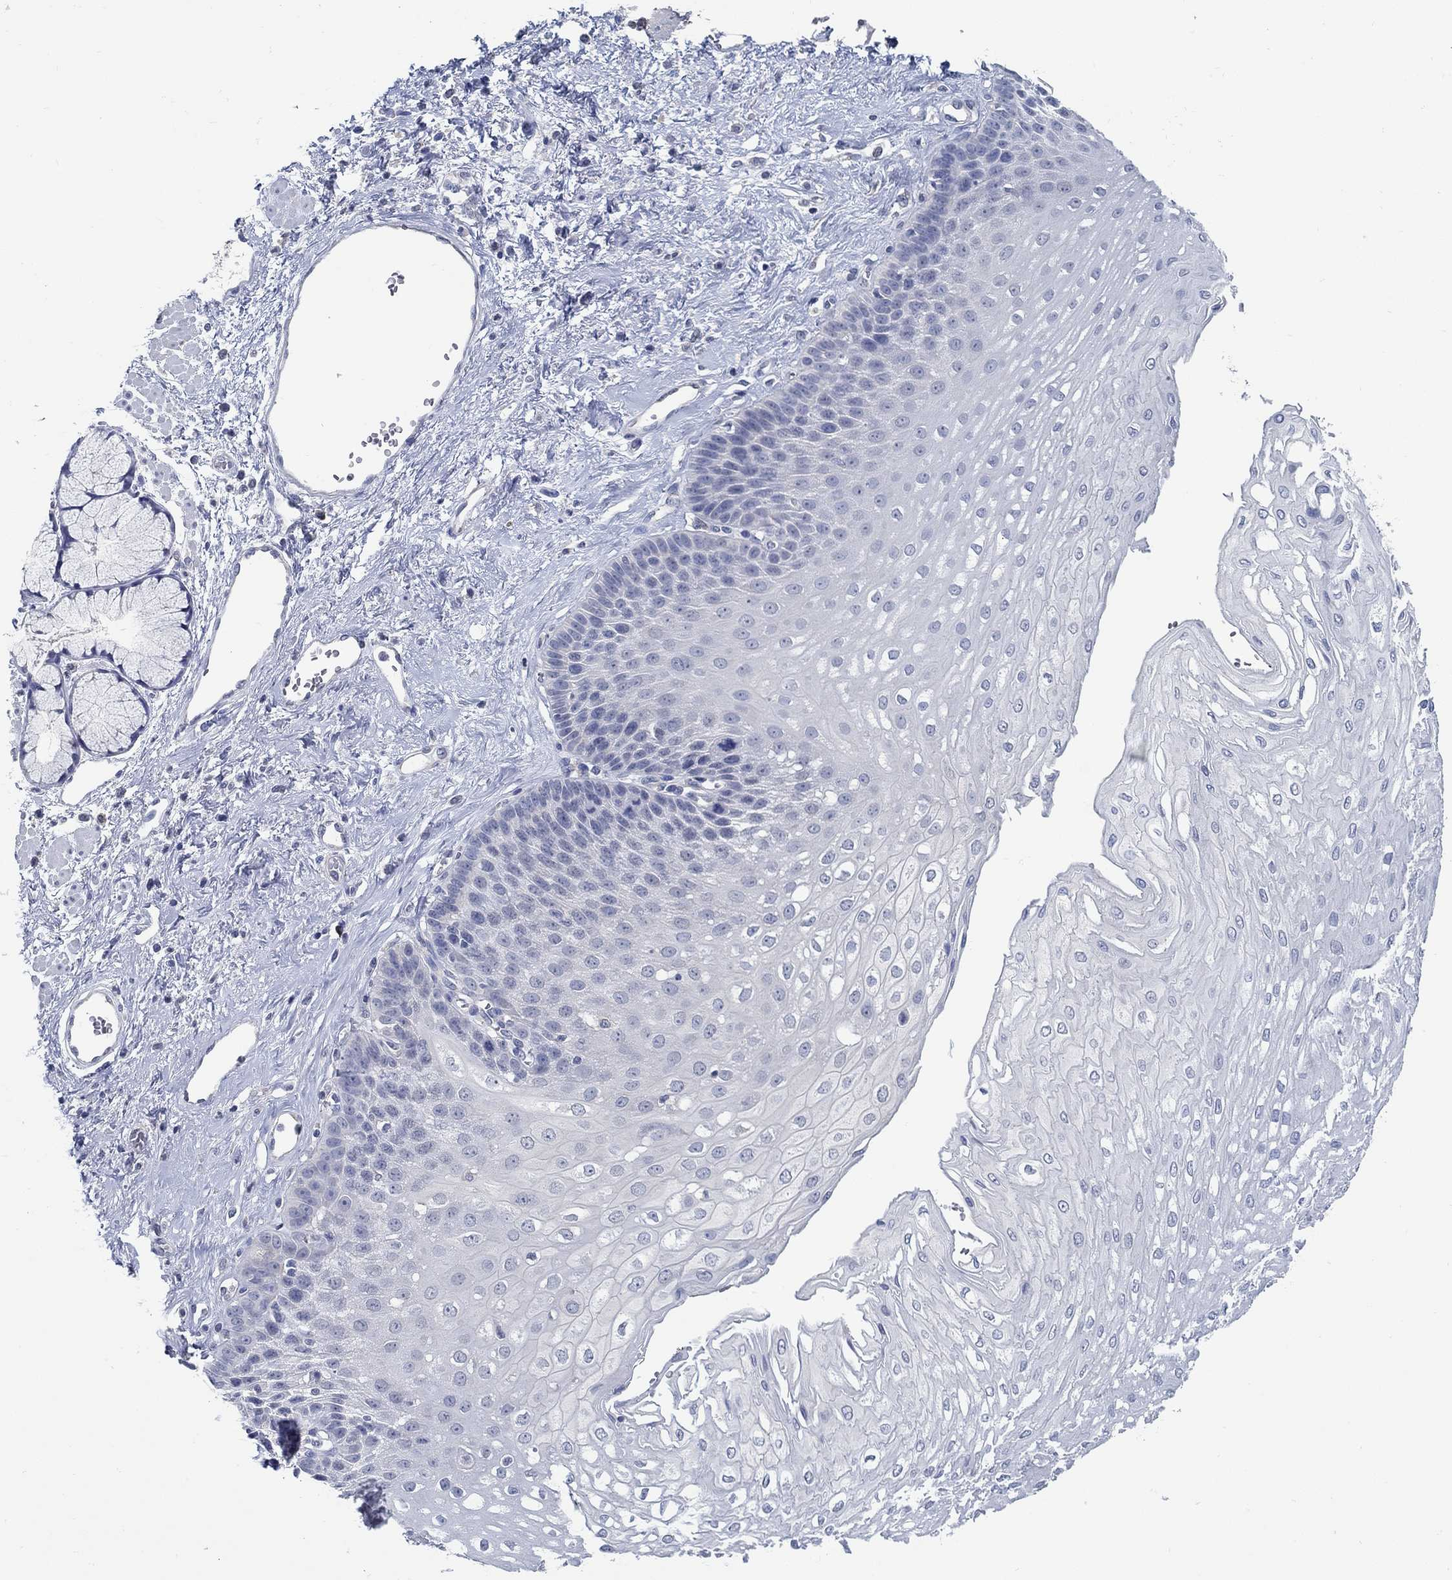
{"staining": {"intensity": "negative", "quantity": "none", "location": "none"}, "tissue": "esophagus", "cell_type": "Squamous epithelial cells", "image_type": "normal", "snomed": [{"axis": "morphology", "description": "Normal tissue, NOS"}, {"axis": "topography", "description": "Esophagus"}], "caption": "Immunohistochemistry of normal esophagus demonstrates no positivity in squamous epithelial cells.", "gene": "PCDH11X", "patient": {"sex": "female", "age": 62}}